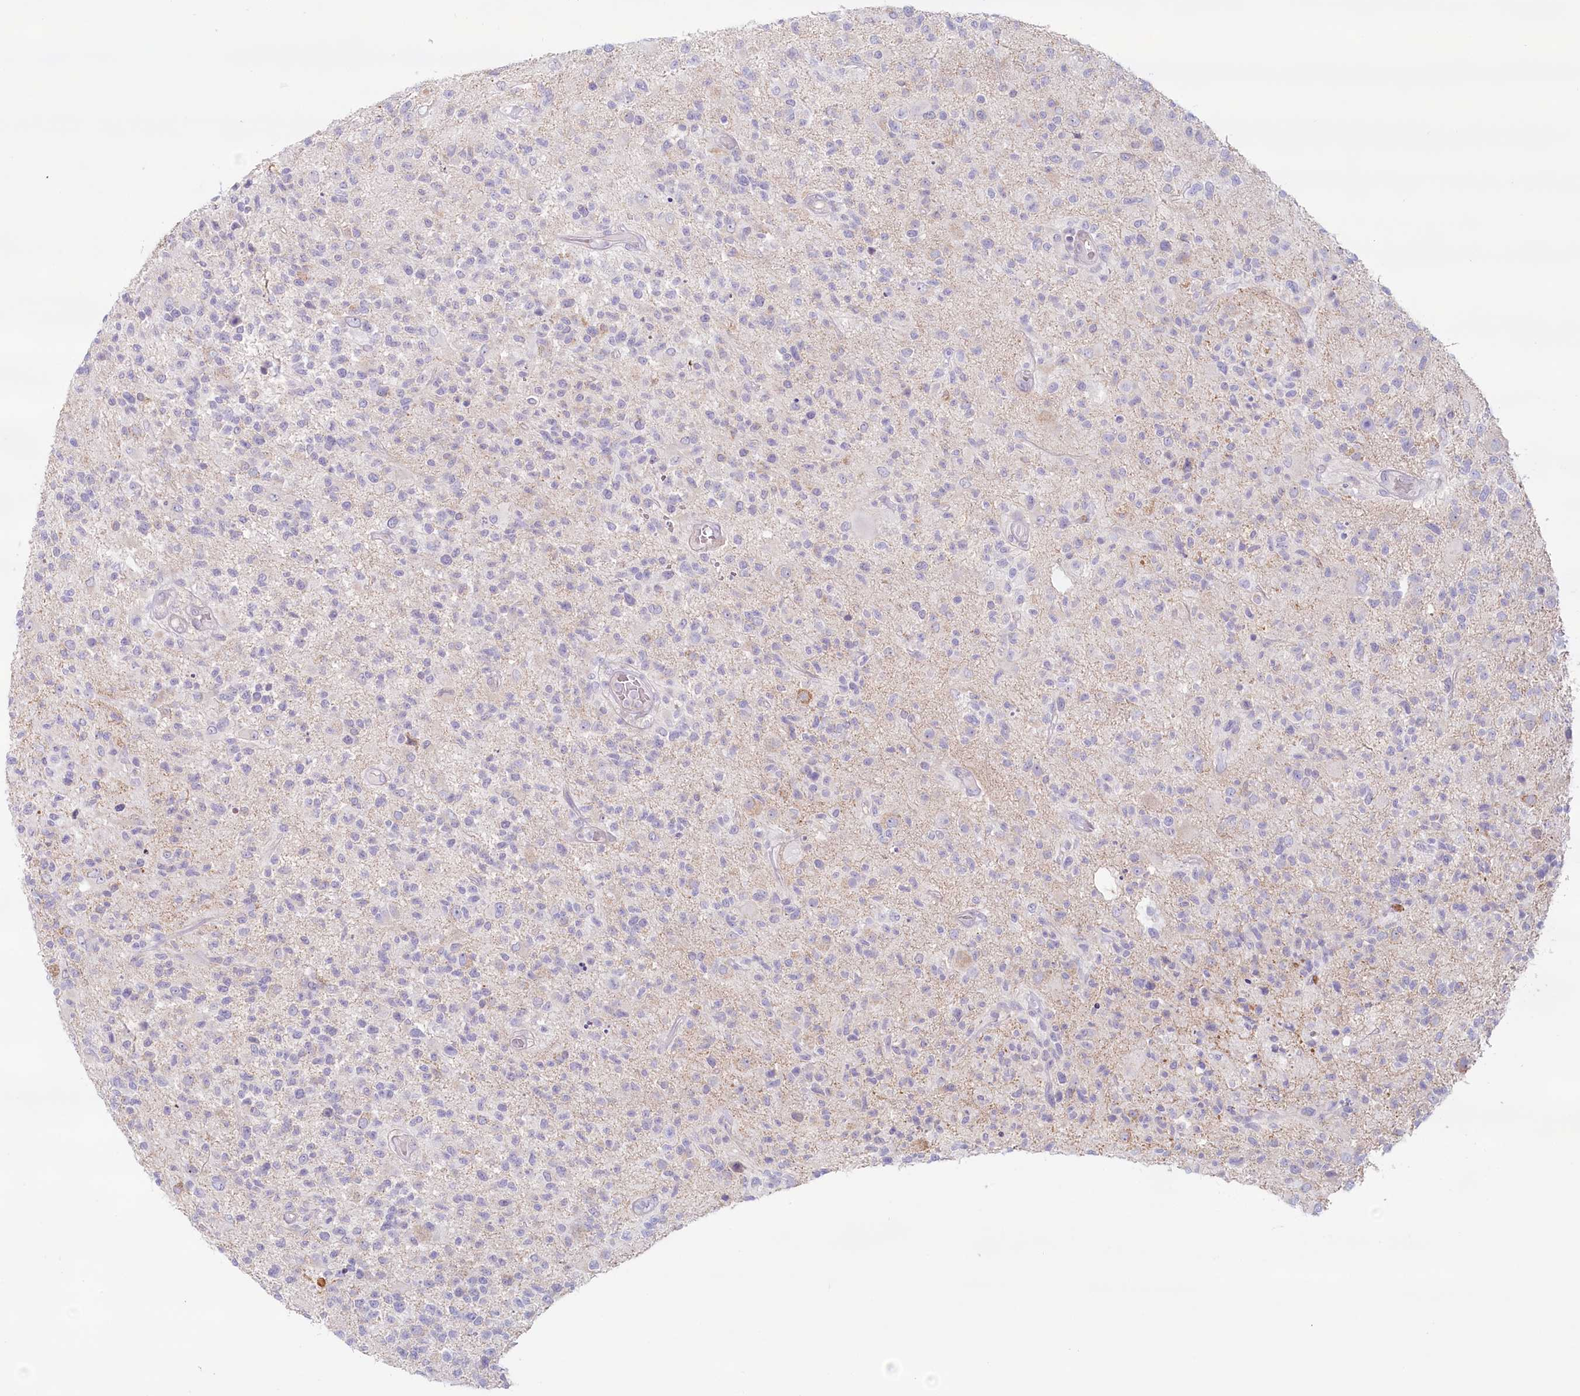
{"staining": {"intensity": "negative", "quantity": "none", "location": "none"}, "tissue": "glioma", "cell_type": "Tumor cells", "image_type": "cancer", "snomed": [{"axis": "morphology", "description": "Glioma, malignant, High grade"}, {"axis": "morphology", "description": "Glioblastoma, NOS"}, {"axis": "topography", "description": "Brain"}], "caption": "Glioblastoma stained for a protein using immunohistochemistry shows no staining tumor cells.", "gene": "PSAPL1", "patient": {"sex": "male", "age": 60}}